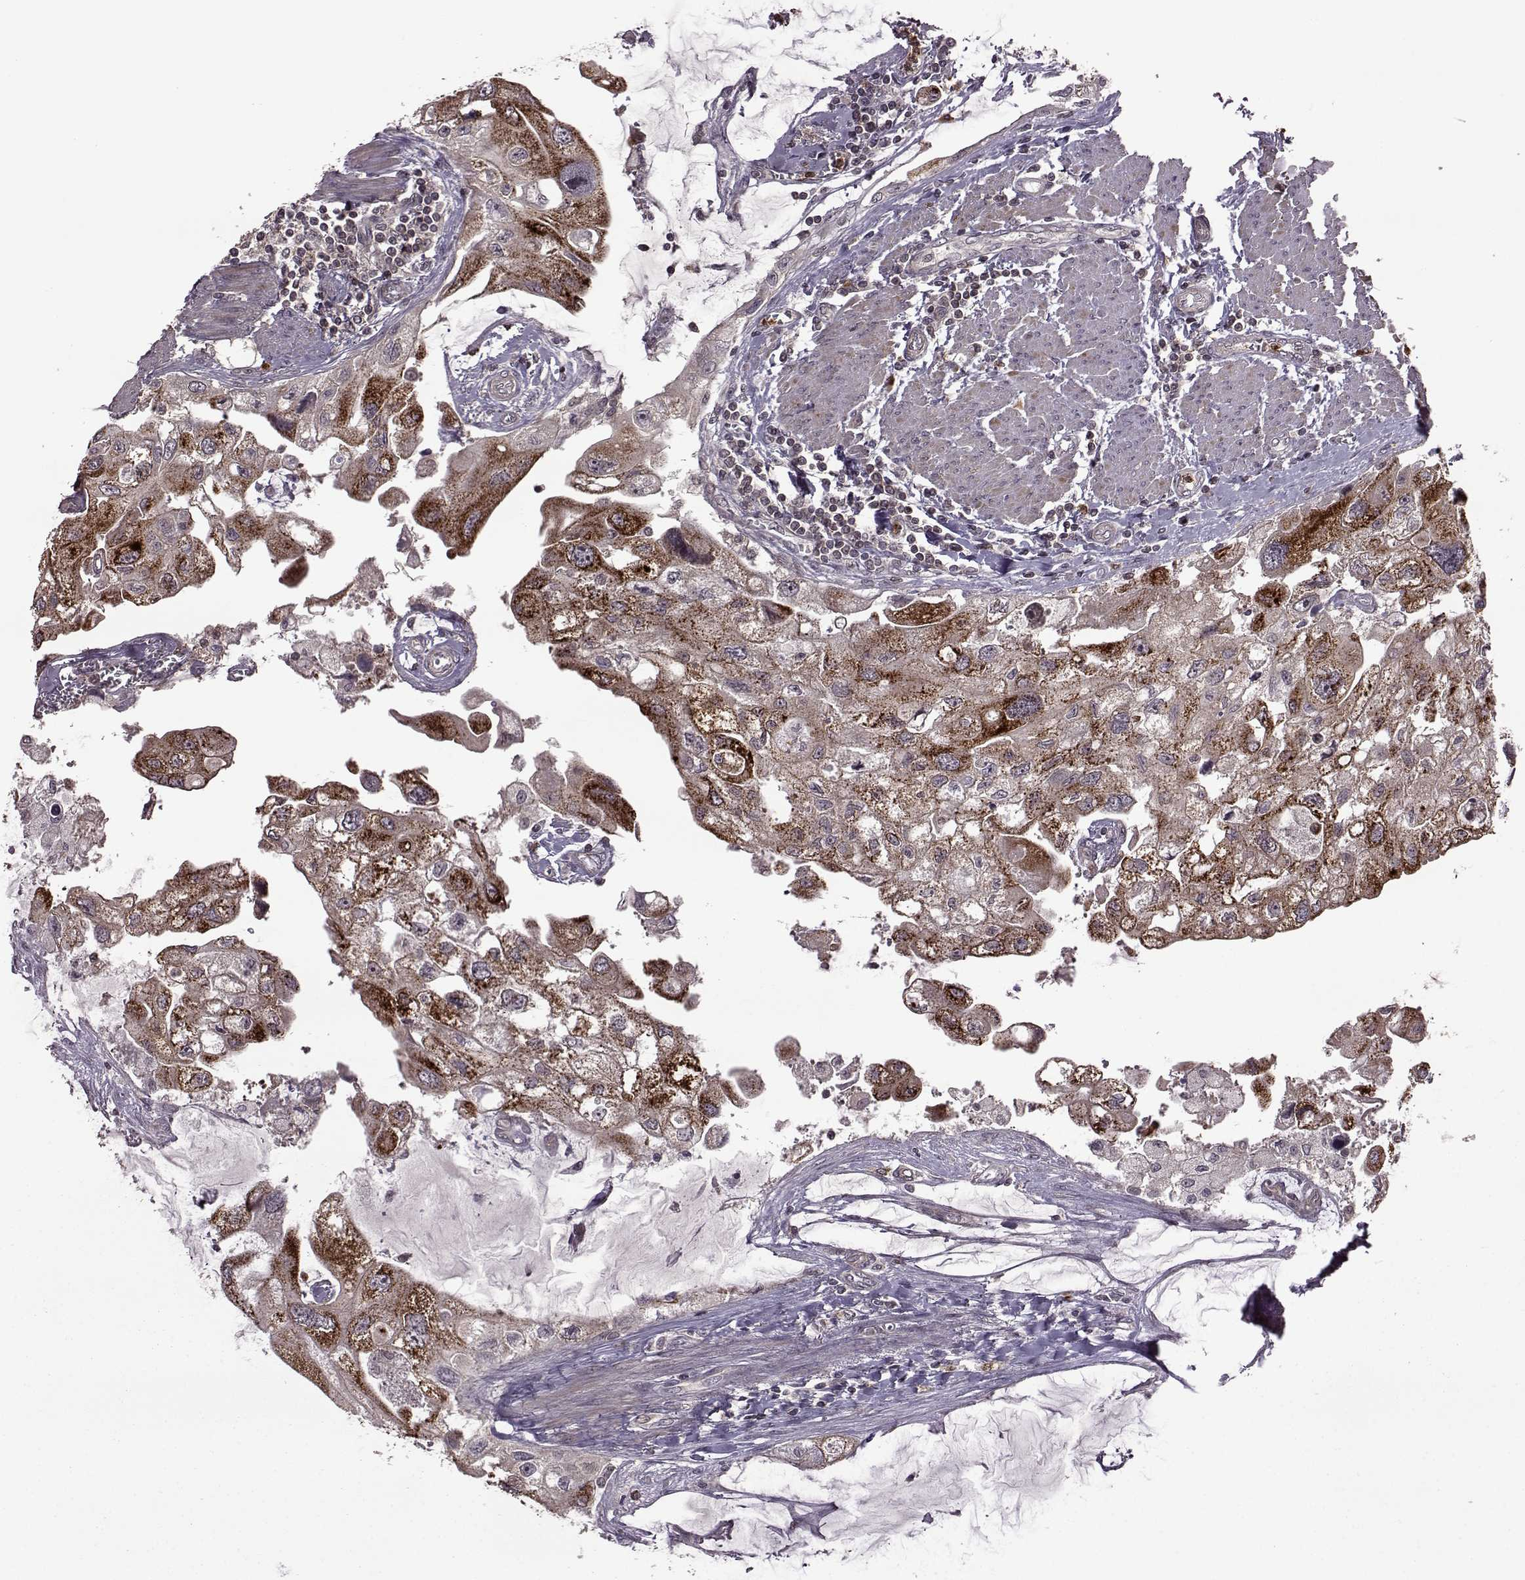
{"staining": {"intensity": "strong", "quantity": "25%-75%", "location": "cytoplasmic/membranous"}, "tissue": "urothelial cancer", "cell_type": "Tumor cells", "image_type": "cancer", "snomed": [{"axis": "morphology", "description": "Urothelial carcinoma, High grade"}, {"axis": "topography", "description": "Urinary bladder"}], "caption": "An IHC micrograph of tumor tissue is shown. Protein staining in brown highlights strong cytoplasmic/membranous positivity in high-grade urothelial carcinoma within tumor cells. (DAB = brown stain, brightfield microscopy at high magnification).", "gene": "TRMU", "patient": {"sex": "male", "age": 59}}